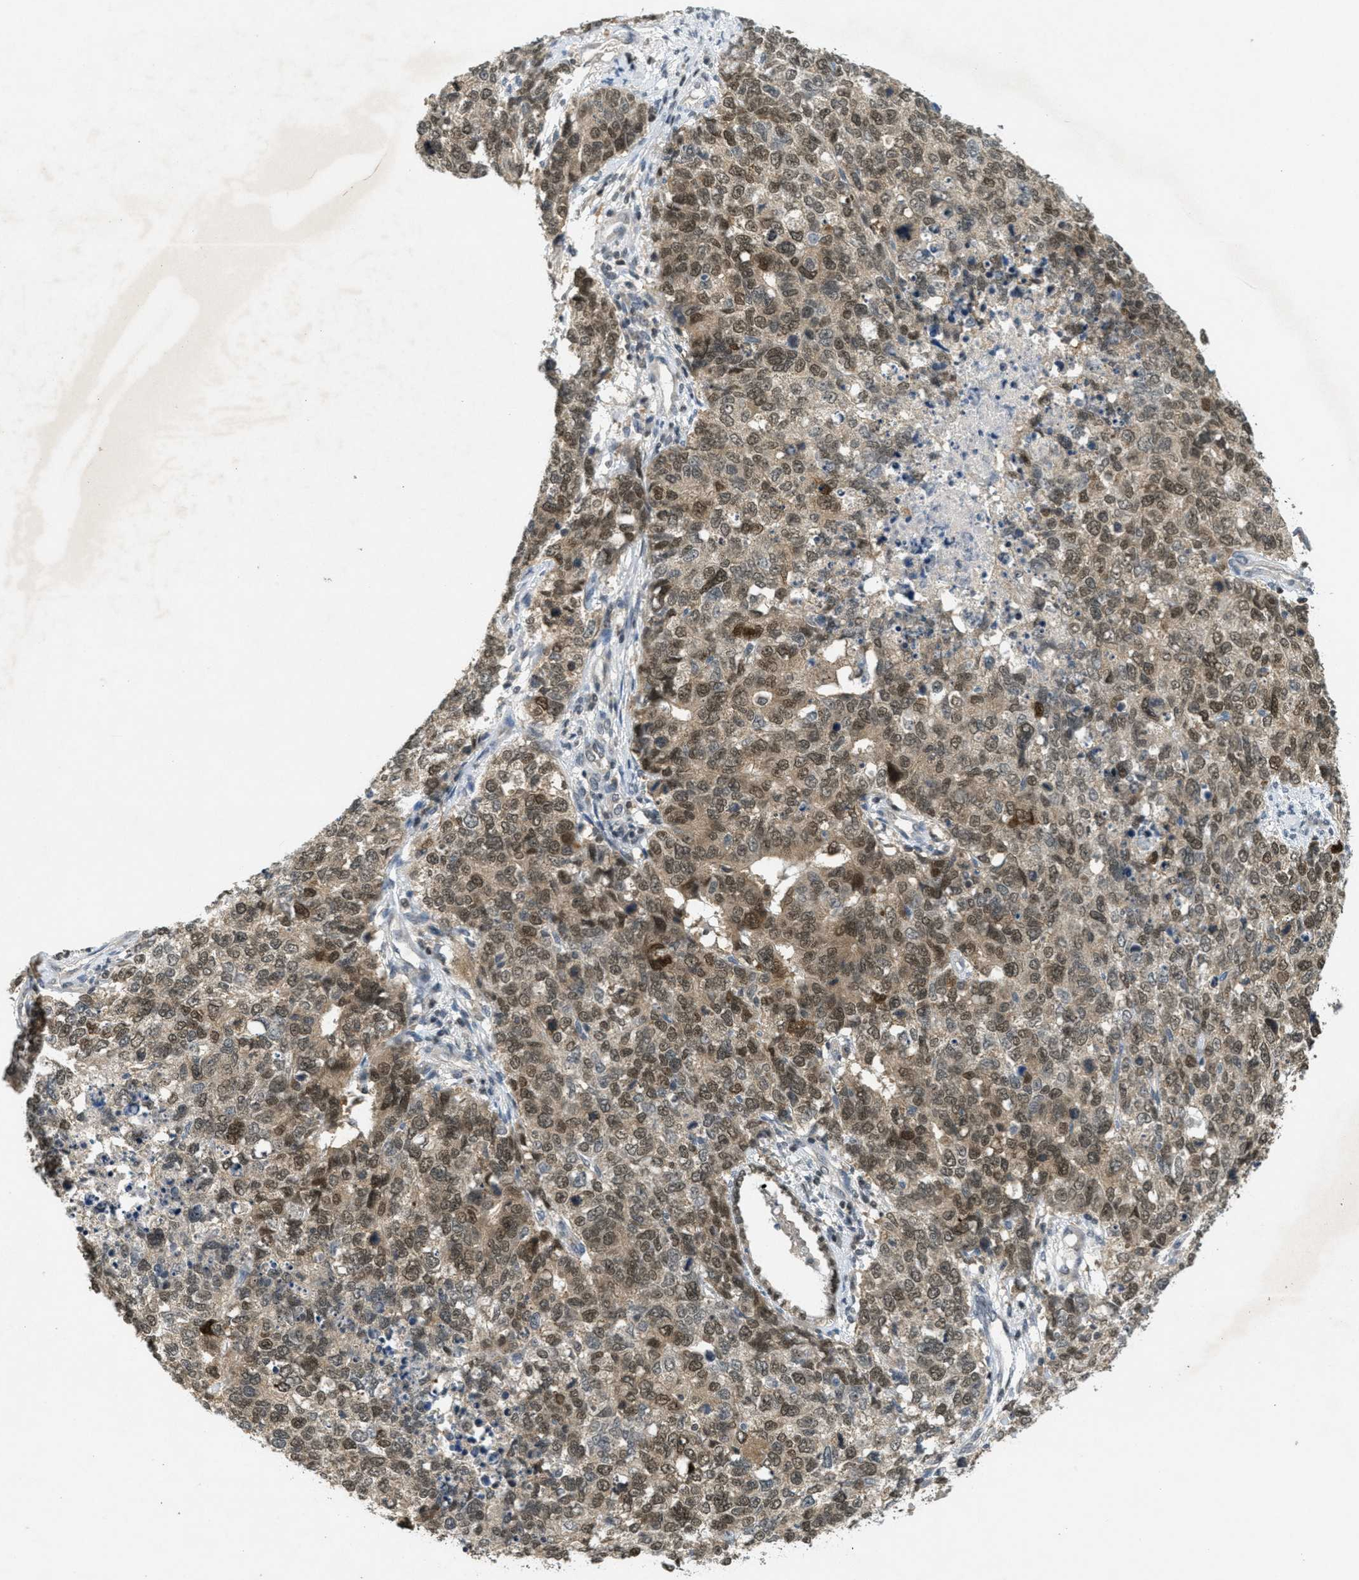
{"staining": {"intensity": "moderate", "quantity": ">75%", "location": "cytoplasmic/membranous,nuclear"}, "tissue": "cervical cancer", "cell_type": "Tumor cells", "image_type": "cancer", "snomed": [{"axis": "morphology", "description": "Squamous cell carcinoma, NOS"}, {"axis": "topography", "description": "Cervix"}], "caption": "Immunohistochemical staining of human cervical cancer (squamous cell carcinoma) reveals medium levels of moderate cytoplasmic/membranous and nuclear staining in about >75% of tumor cells. (DAB (3,3'-diaminobenzidine) IHC, brown staining for protein, blue staining for nuclei).", "gene": "DNAJB1", "patient": {"sex": "female", "age": 63}}